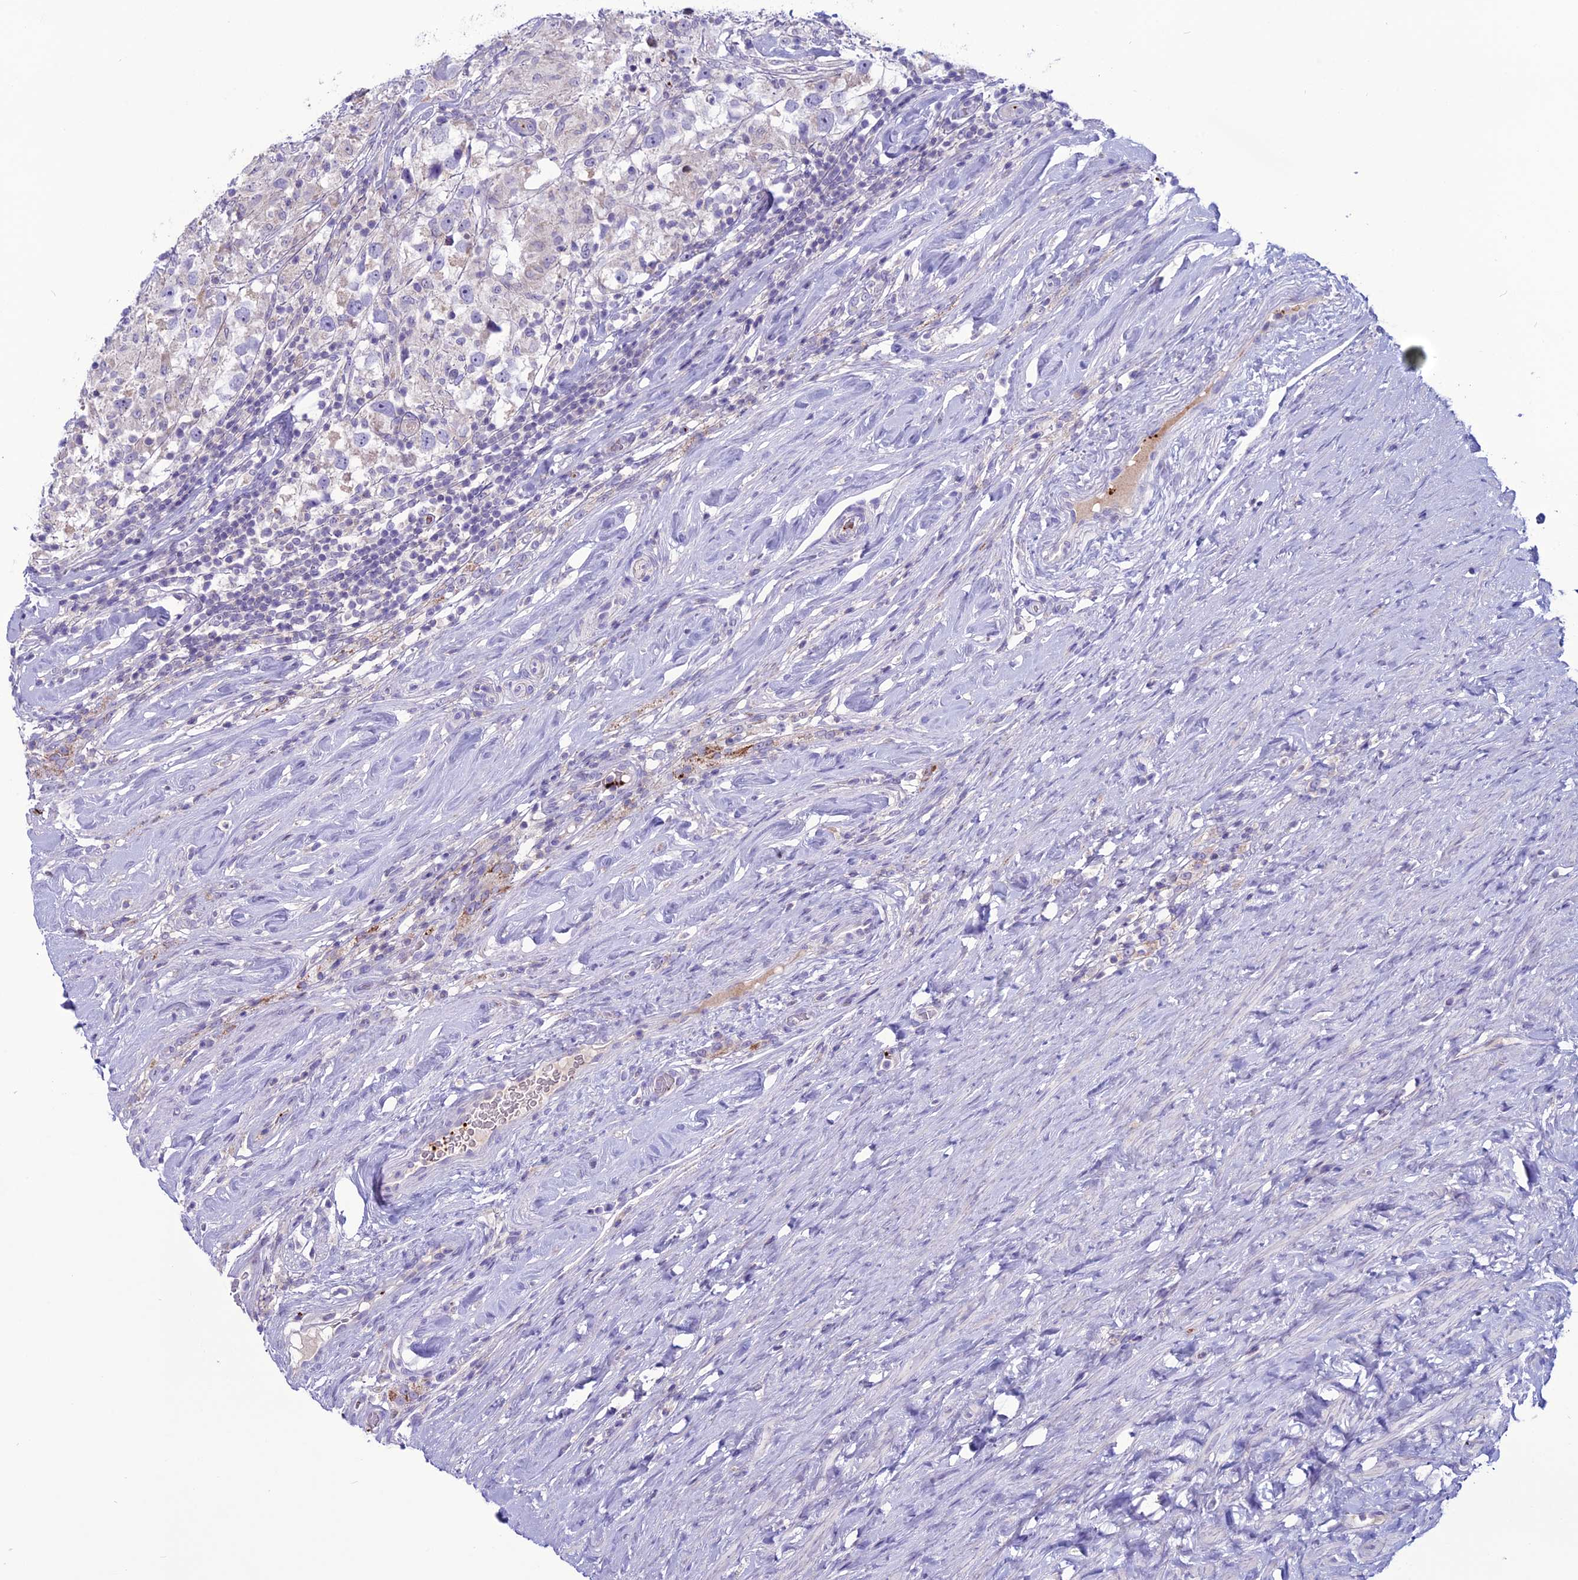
{"staining": {"intensity": "weak", "quantity": "<25%", "location": "cytoplasmic/membranous"}, "tissue": "testis cancer", "cell_type": "Tumor cells", "image_type": "cancer", "snomed": [{"axis": "morphology", "description": "Seminoma, NOS"}, {"axis": "topography", "description": "Testis"}], "caption": "Protein analysis of seminoma (testis) shows no significant expression in tumor cells.", "gene": "C21orf140", "patient": {"sex": "male", "age": 46}}